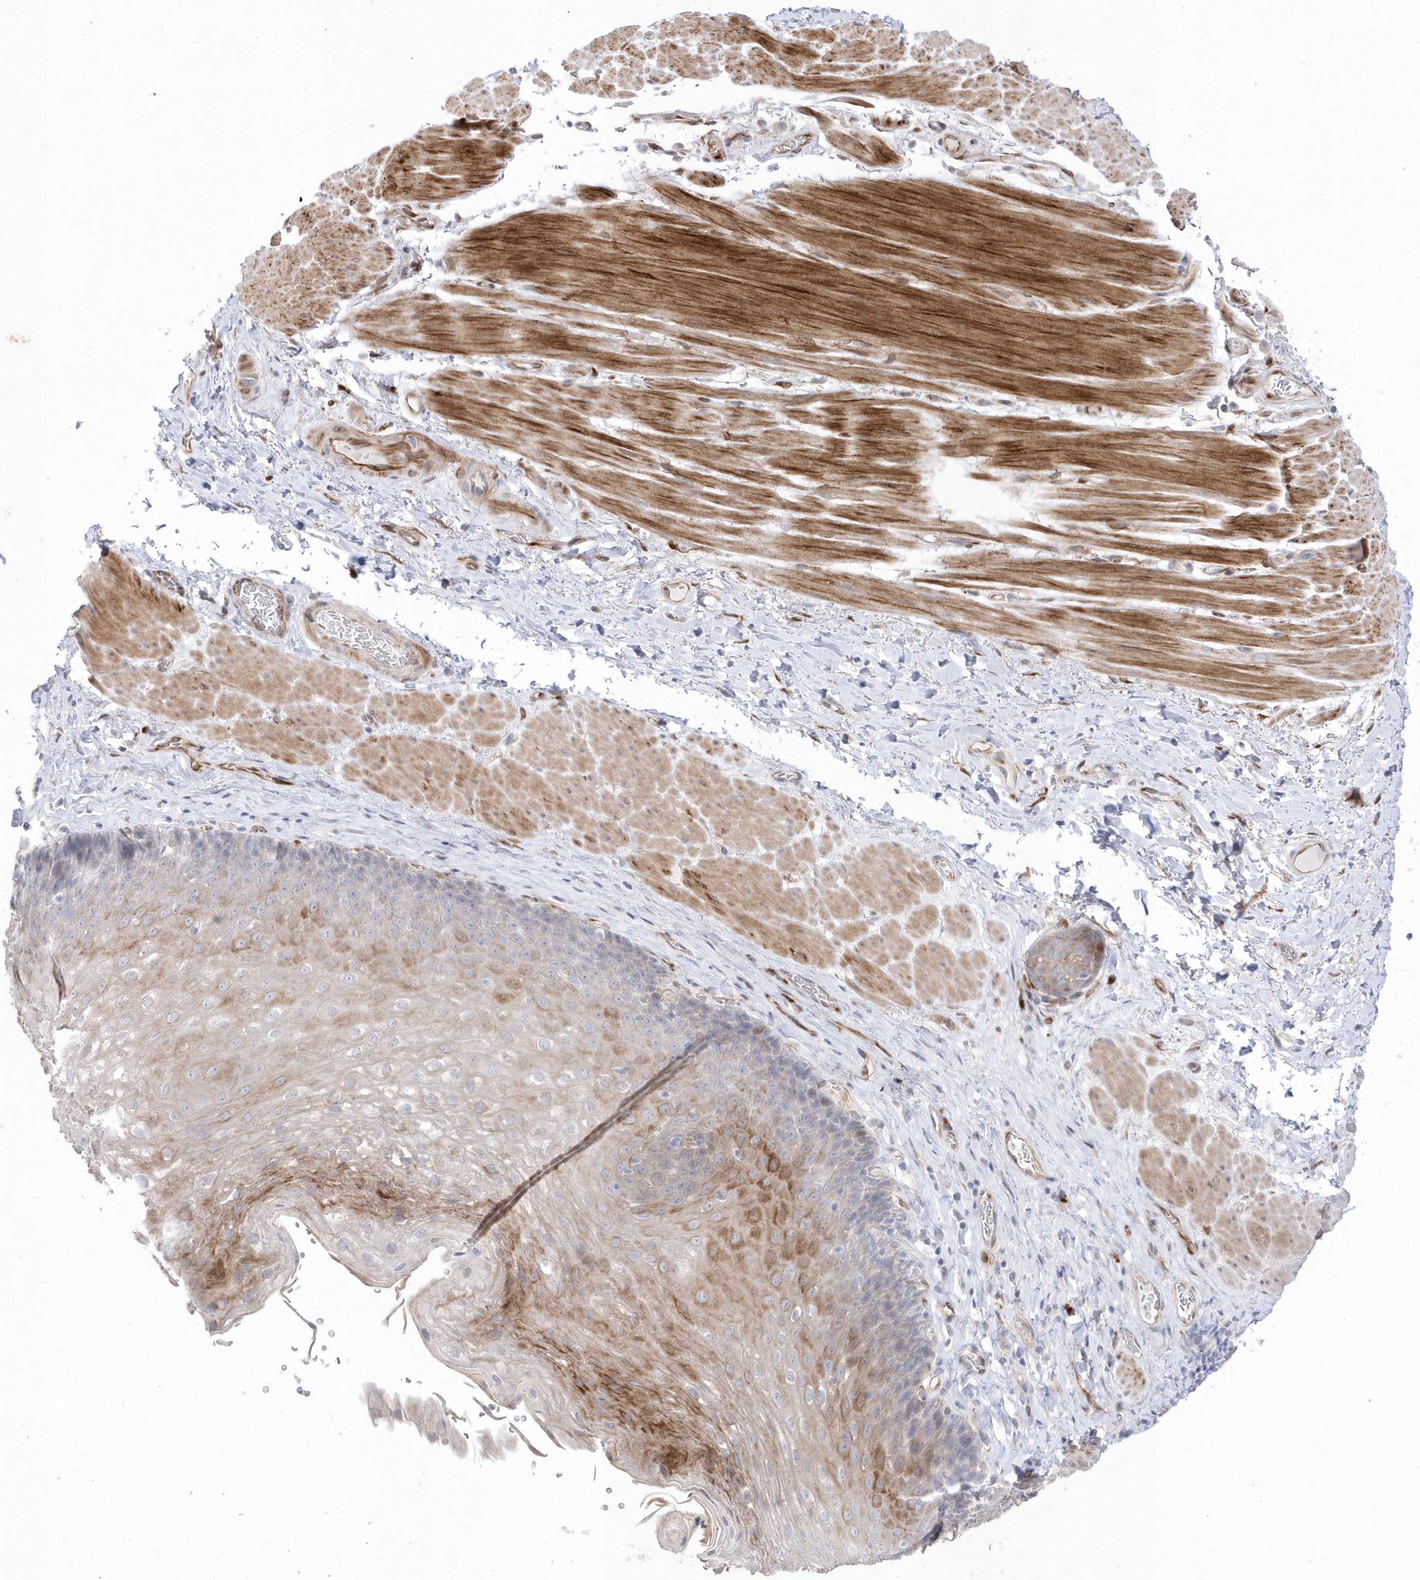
{"staining": {"intensity": "moderate", "quantity": "<25%", "location": "cytoplasmic/membranous"}, "tissue": "esophagus", "cell_type": "Squamous epithelial cells", "image_type": "normal", "snomed": [{"axis": "morphology", "description": "Normal tissue, NOS"}, {"axis": "topography", "description": "Esophagus"}], "caption": "Immunohistochemical staining of benign esophagus shows moderate cytoplasmic/membranous protein positivity in about <25% of squamous epithelial cells.", "gene": "TMEM132B", "patient": {"sex": "female", "age": 66}}